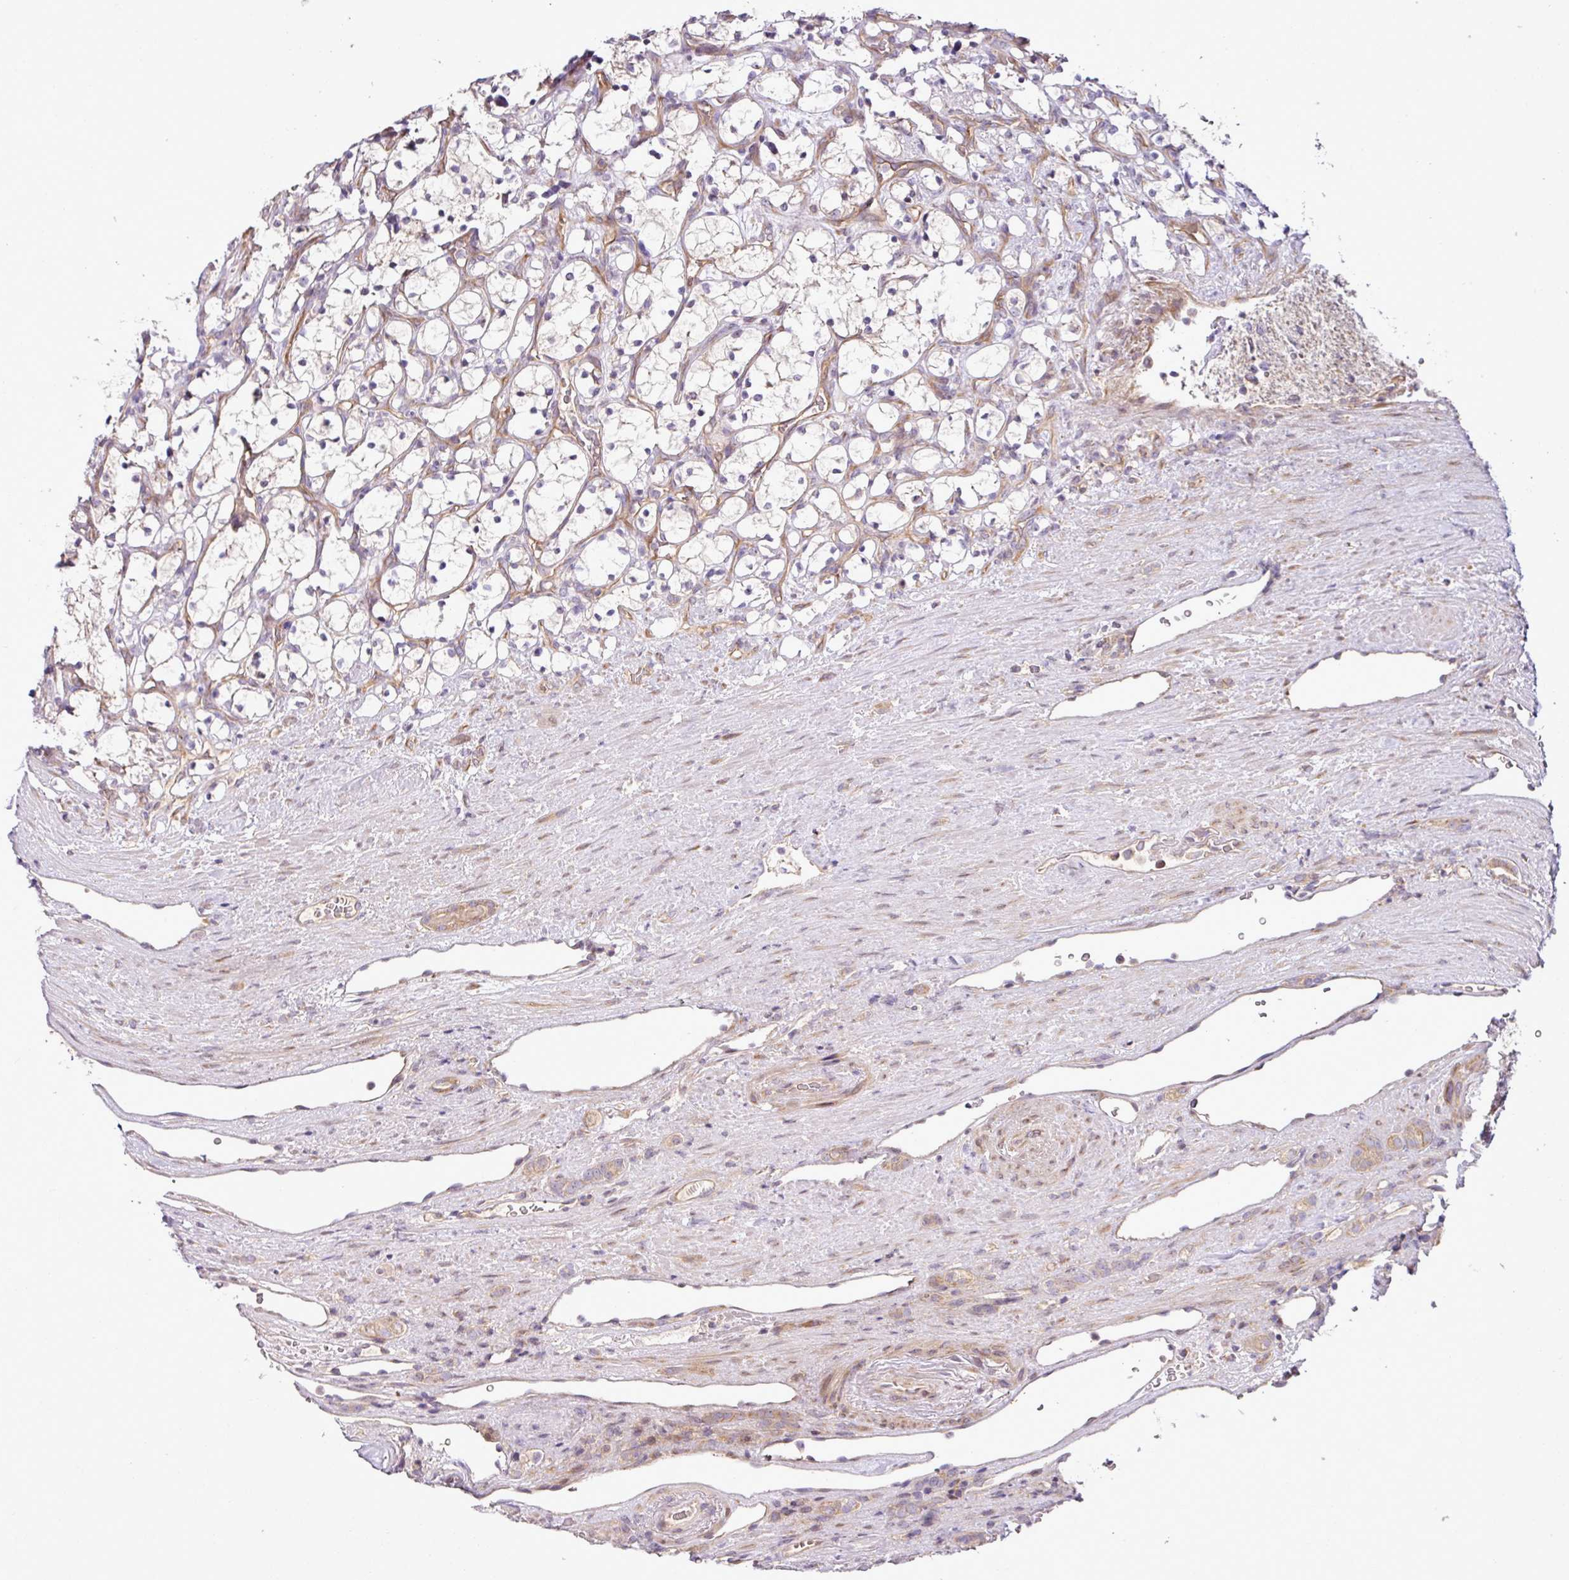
{"staining": {"intensity": "negative", "quantity": "none", "location": "none"}, "tissue": "renal cancer", "cell_type": "Tumor cells", "image_type": "cancer", "snomed": [{"axis": "morphology", "description": "Adenocarcinoma, NOS"}, {"axis": "topography", "description": "Kidney"}], "caption": "Human renal cancer stained for a protein using immunohistochemistry (IHC) shows no staining in tumor cells.", "gene": "COX18", "patient": {"sex": "female", "age": 69}}